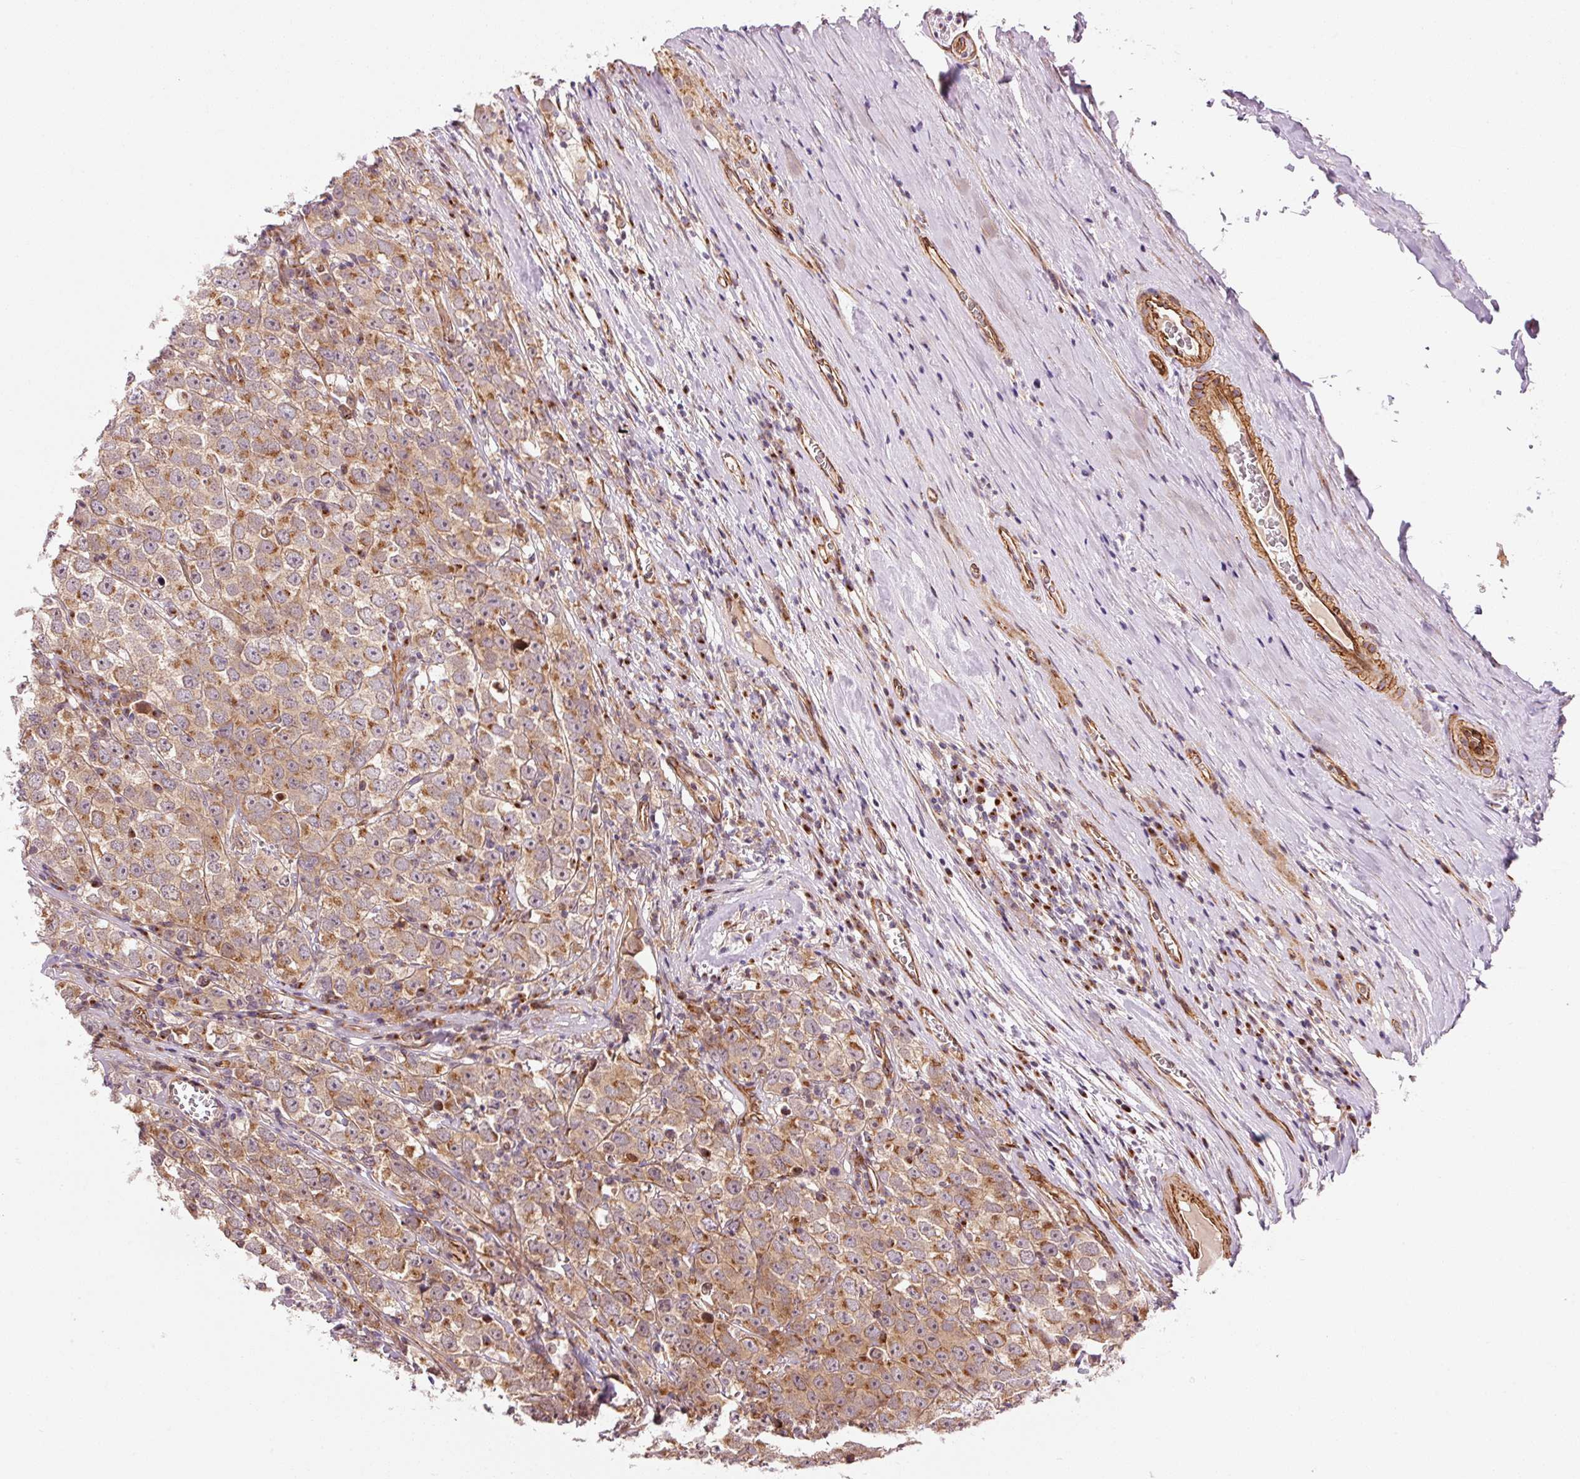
{"staining": {"intensity": "moderate", "quantity": ">75%", "location": "cytoplasmic/membranous"}, "tissue": "testis cancer", "cell_type": "Tumor cells", "image_type": "cancer", "snomed": [{"axis": "morphology", "description": "Seminoma, NOS"}, {"axis": "morphology", "description": "Carcinoma, Embryonal, NOS"}, {"axis": "topography", "description": "Testis"}], "caption": "Immunohistochemical staining of testis cancer (embryonal carcinoma) shows medium levels of moderate cytoplasmic/membranous staining in about >75% of tumor cells. (brown staining indicates protein expression, while blue staining denotes nuclei).", "gene": "PPP1R14B", "patient": {"sex": "male", "age": 52}}